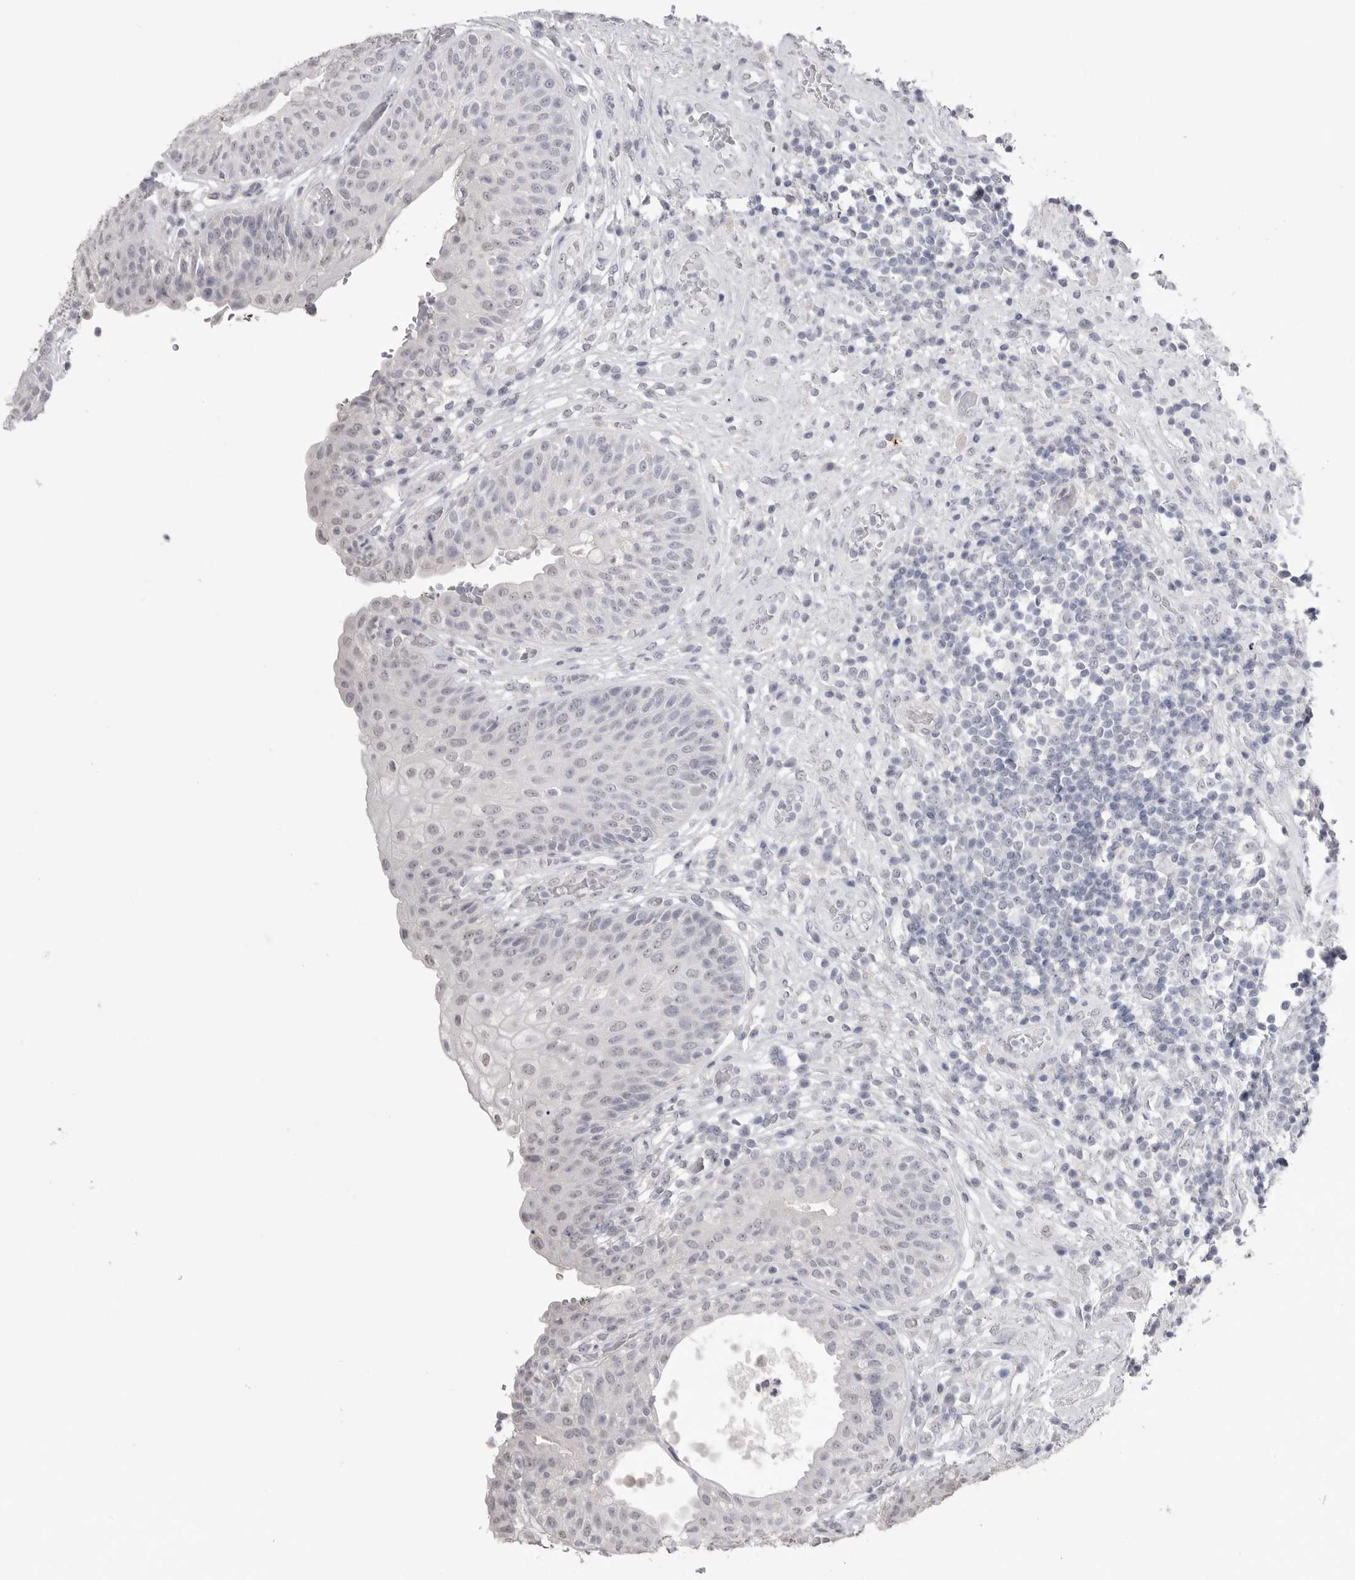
{"staining": {"intensity": "negative", "quantity": "none", "location": "none"}, "tissue": "urinary bladder", "cell_type": "Urothelial cells", "image_type": "normal", "snomed": [{"axis": "morphology", "description": "Normal tissue, NOS"}, {"axis": "topography", "description": "Urinary bladder"}], "caption": "Immunohistochemical staining of benign human urinary bladder shows no significant staining in urothelial cells.", "gene": "ICAM5", "patient": {"sex": "female", "age": 62}}